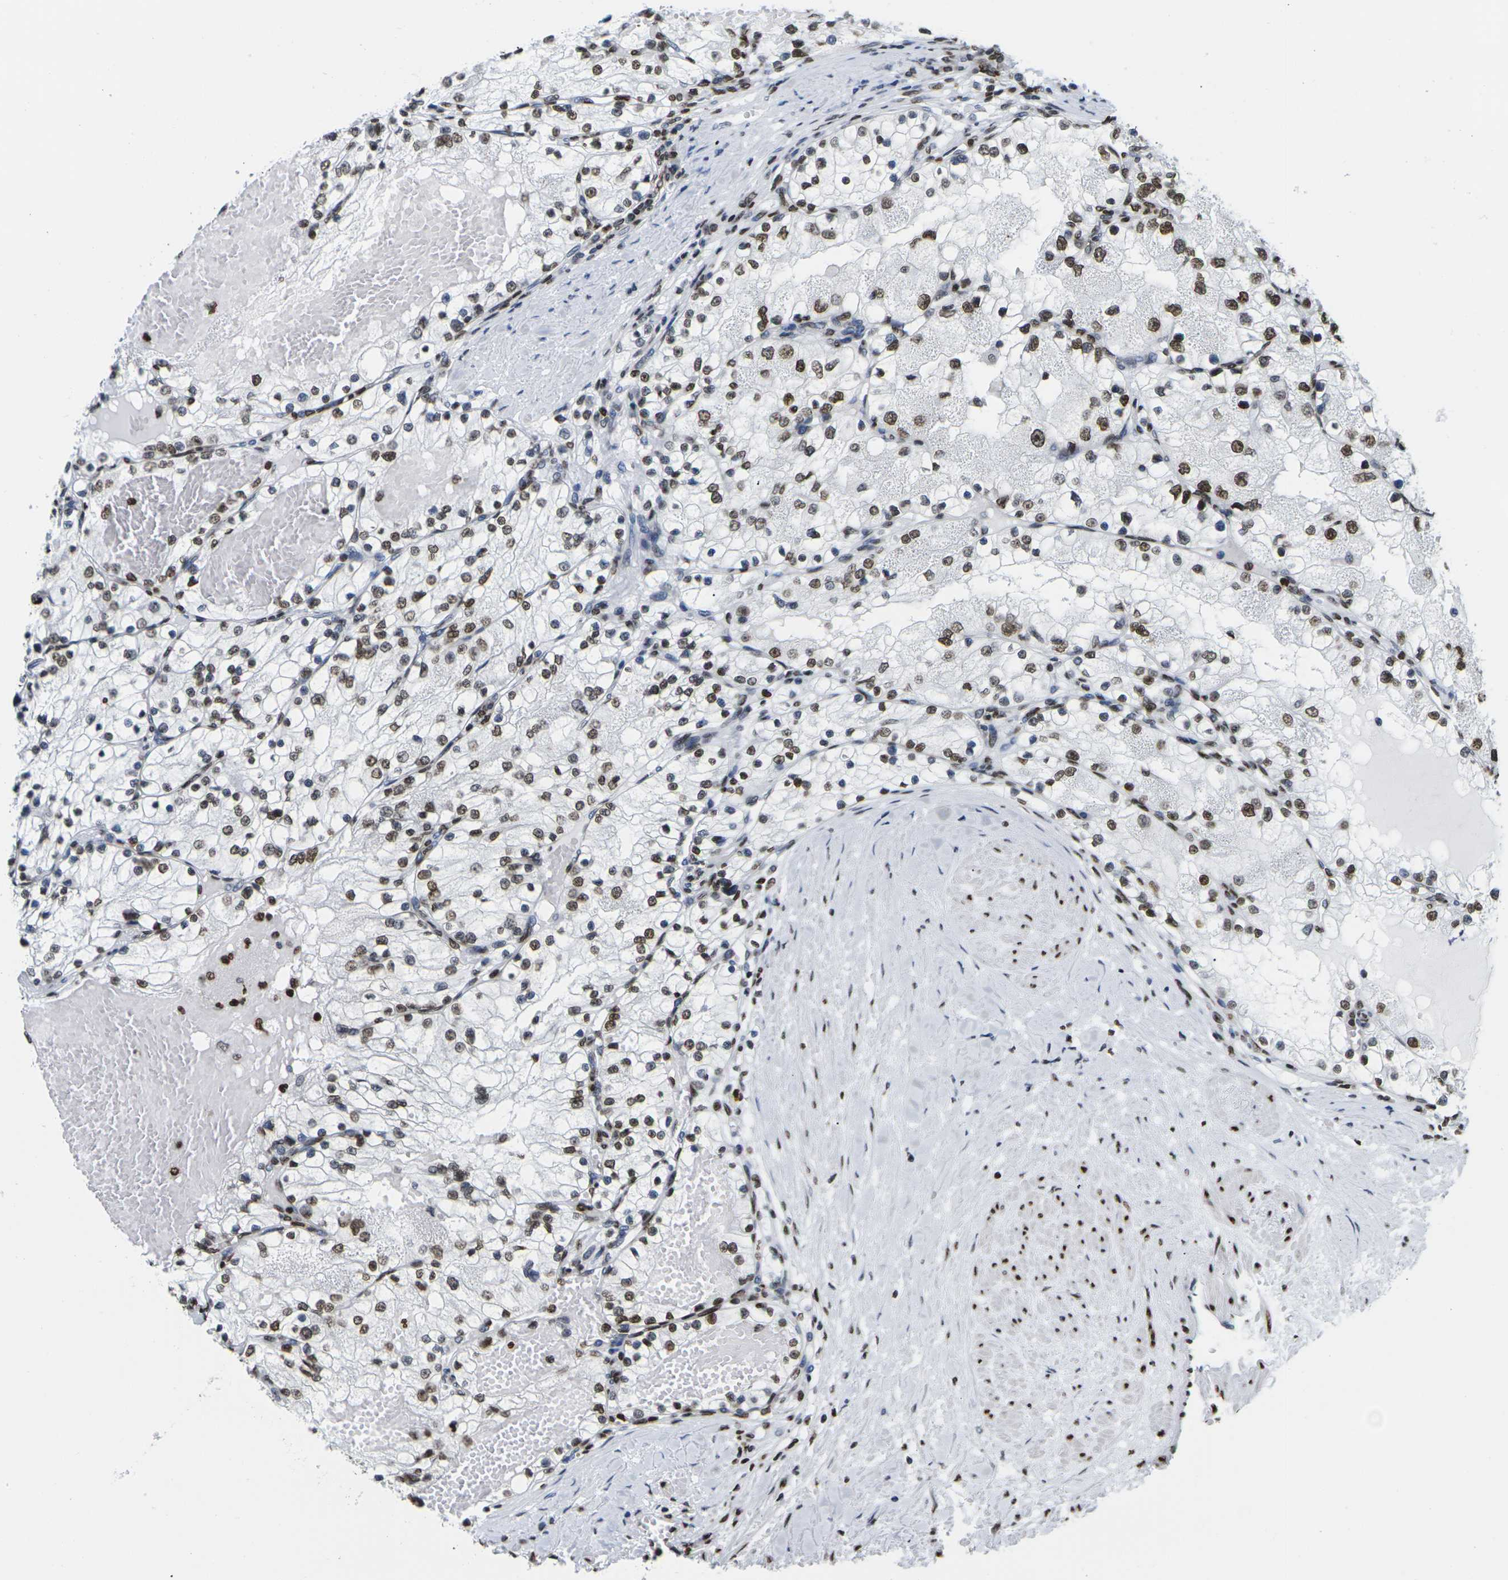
{"staining": {"intensity": "moderate", "quantity": ">75%", "location": "cytoplasmic/membranous,nuclear"}, "tissue": "renal cancer", "cell_type": "Tumor cells", "image_type": "cancer", "snomed": [{"axis": "morphology", "description": "Adenocarcinoma, NOS"}, {"axis": "topography", "description": "Kidney"}], "caption": "This histopathology image exhibits IHC staining of human renal cancer (adenocarcinoma), with medium moderate cytoplasmic/membranous and nuclear staining in about >75% of tumor cells.", "gene": "H2AC21", "patient": {"sex": "male", "age": 68}}